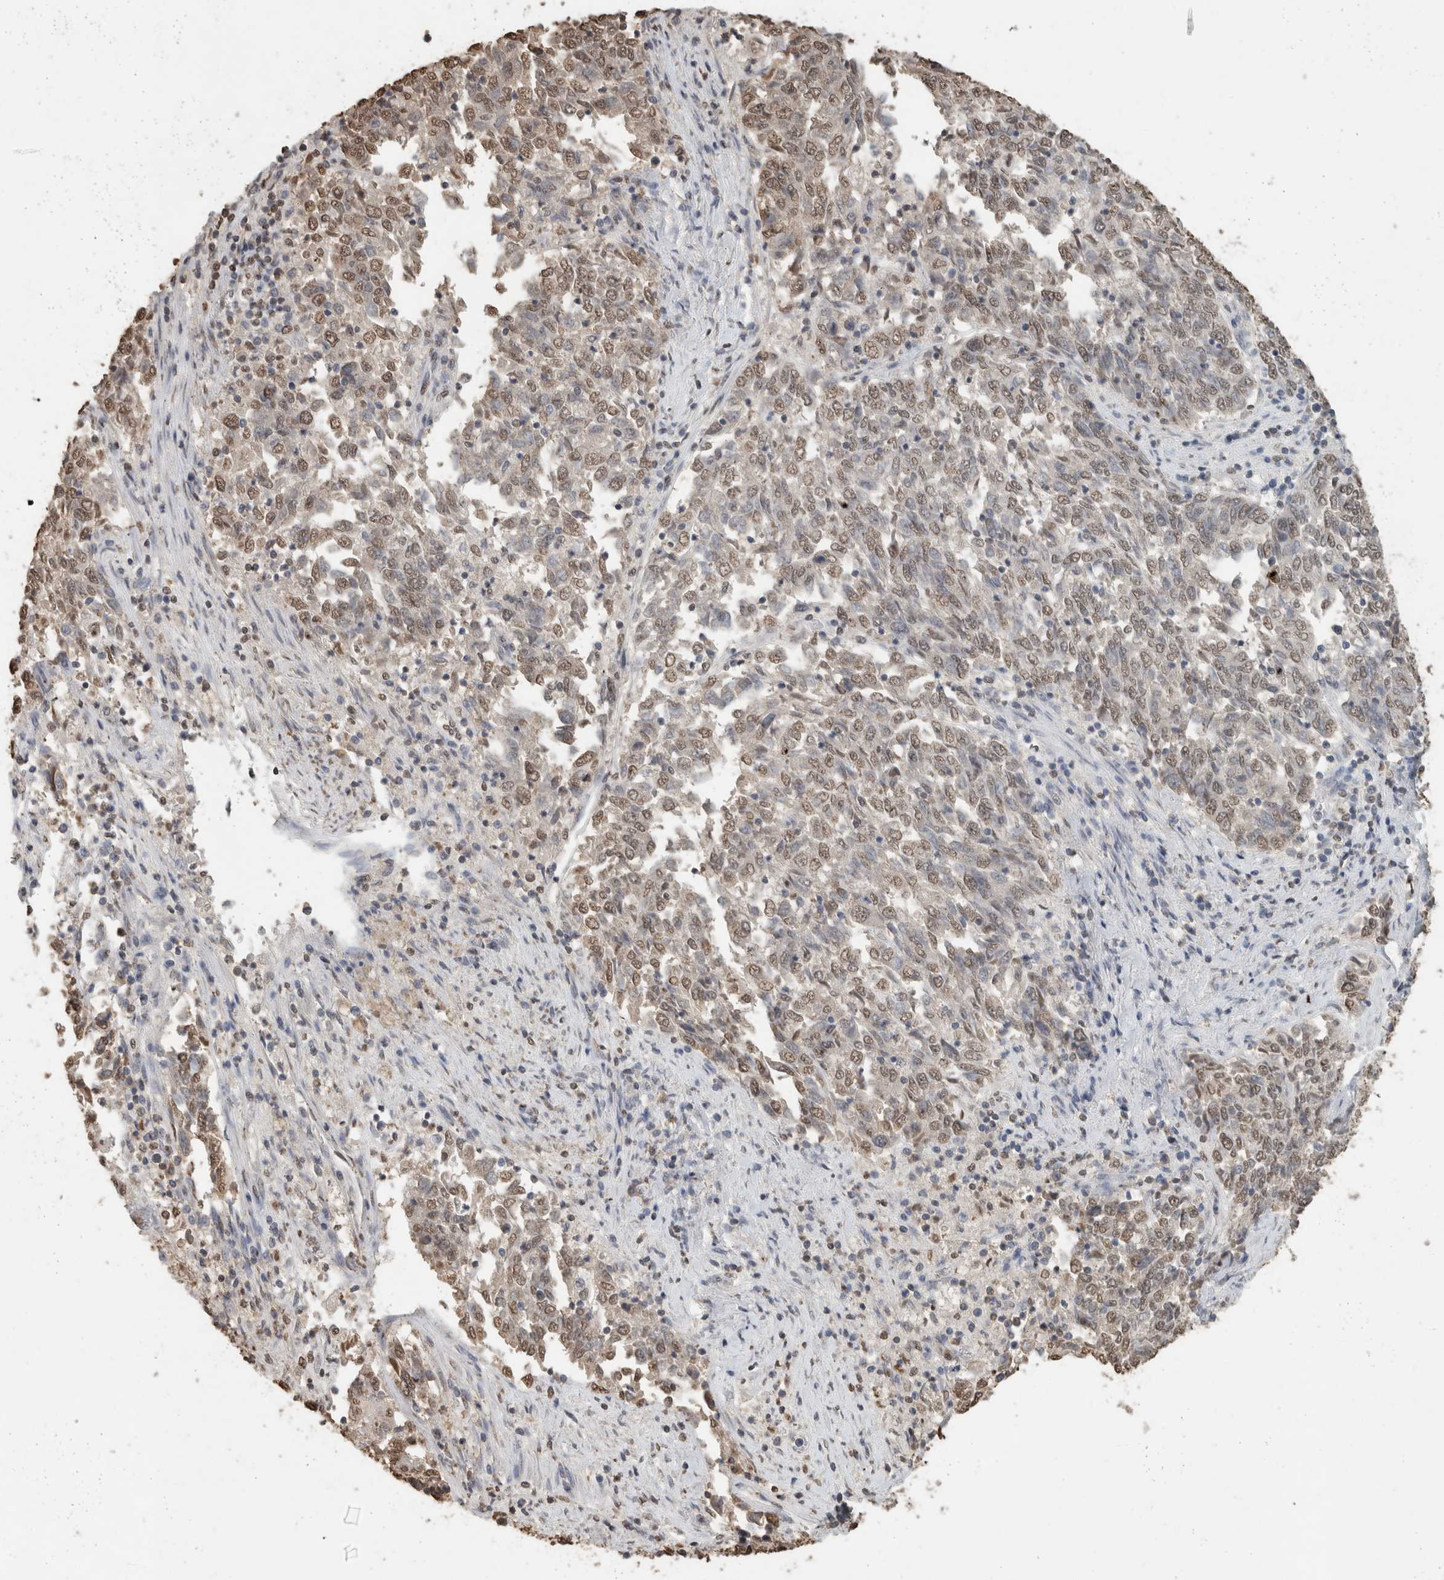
{"staining": {"intensity": "weak", "quantity": ">75%", "location": "nuclear"}, "tissue": "endometrial cancer", "cell_type": "Tumor cells", "image_type": "cancer", "snomed": [{"axis": "morphology", "description": "Adenocarcinoma, NOS"}, {"axis": "topography", "description": "Endometrium"}], "caption": "An immunohistochemistry photomicrograph of tumor tissue is shown. Protein staining in brown labels weak nuclear positivity in endometrial adenocarcinoma within tumor cells.", "gene": "HAND2", "patient": {"sex": "female", "age": 80}}